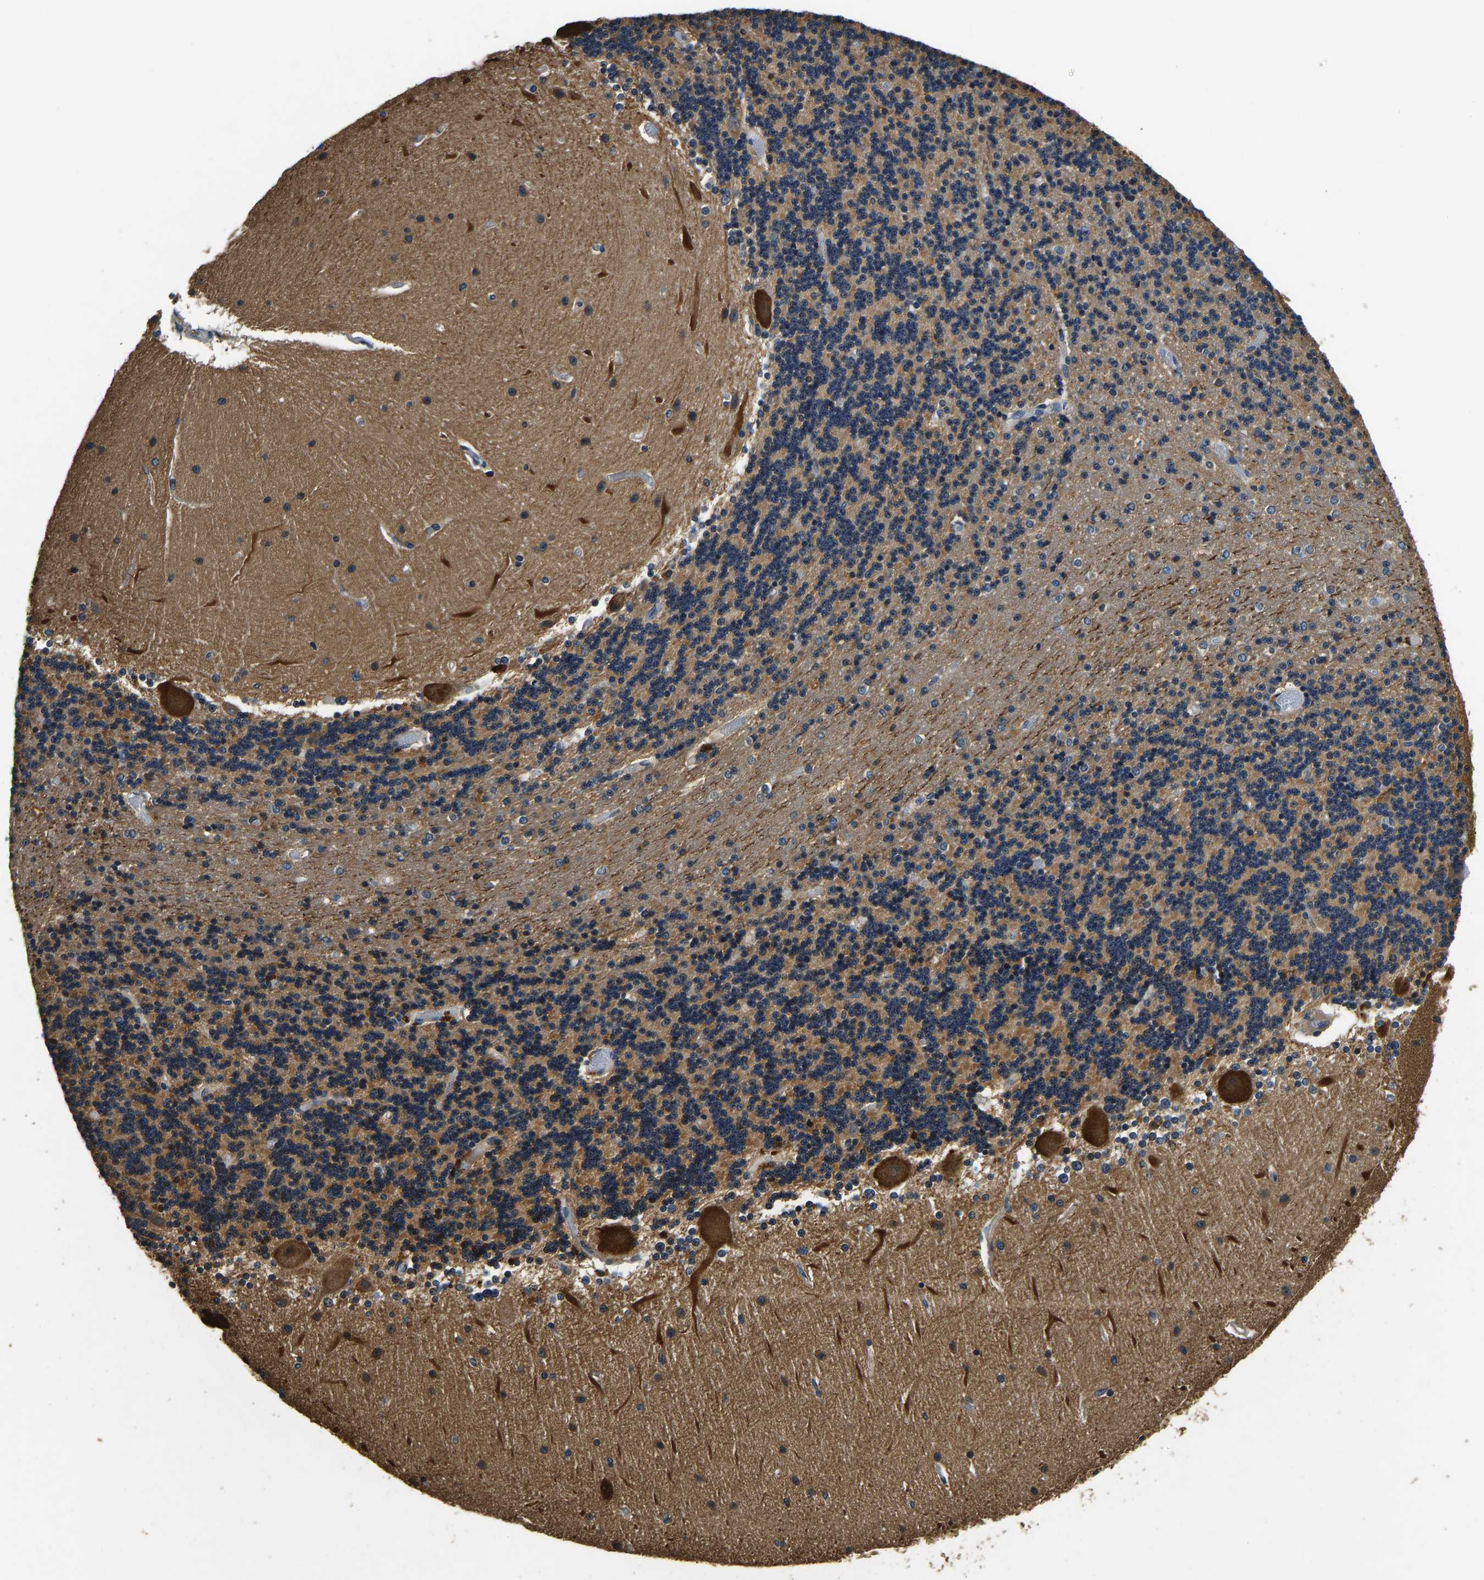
{"staining": {"intensity": "moderate", "quantity": ">75%", "location": "cytoplasmic/membranous"}, "tissue": "cerebellum", "cell_type": "Cells in granular layer", "image_type": "normal", "snomed": [{"axis": "morphology", "description": "Normal tissue, NOS"}, {"axis": "topography", "description": "Cerebellum"}], "caption": "Cerebellum stained with DAB immunohistochemistry (IHC) exhibits medium levels of moderate cytoplasmic/membranous positivity in approximately >75% of cells in granular layer. (Brightfield microscopy of DAB IHC at high magnification).", "gene": "RESF1", "patient": {"sex": "female", "age": 54}}